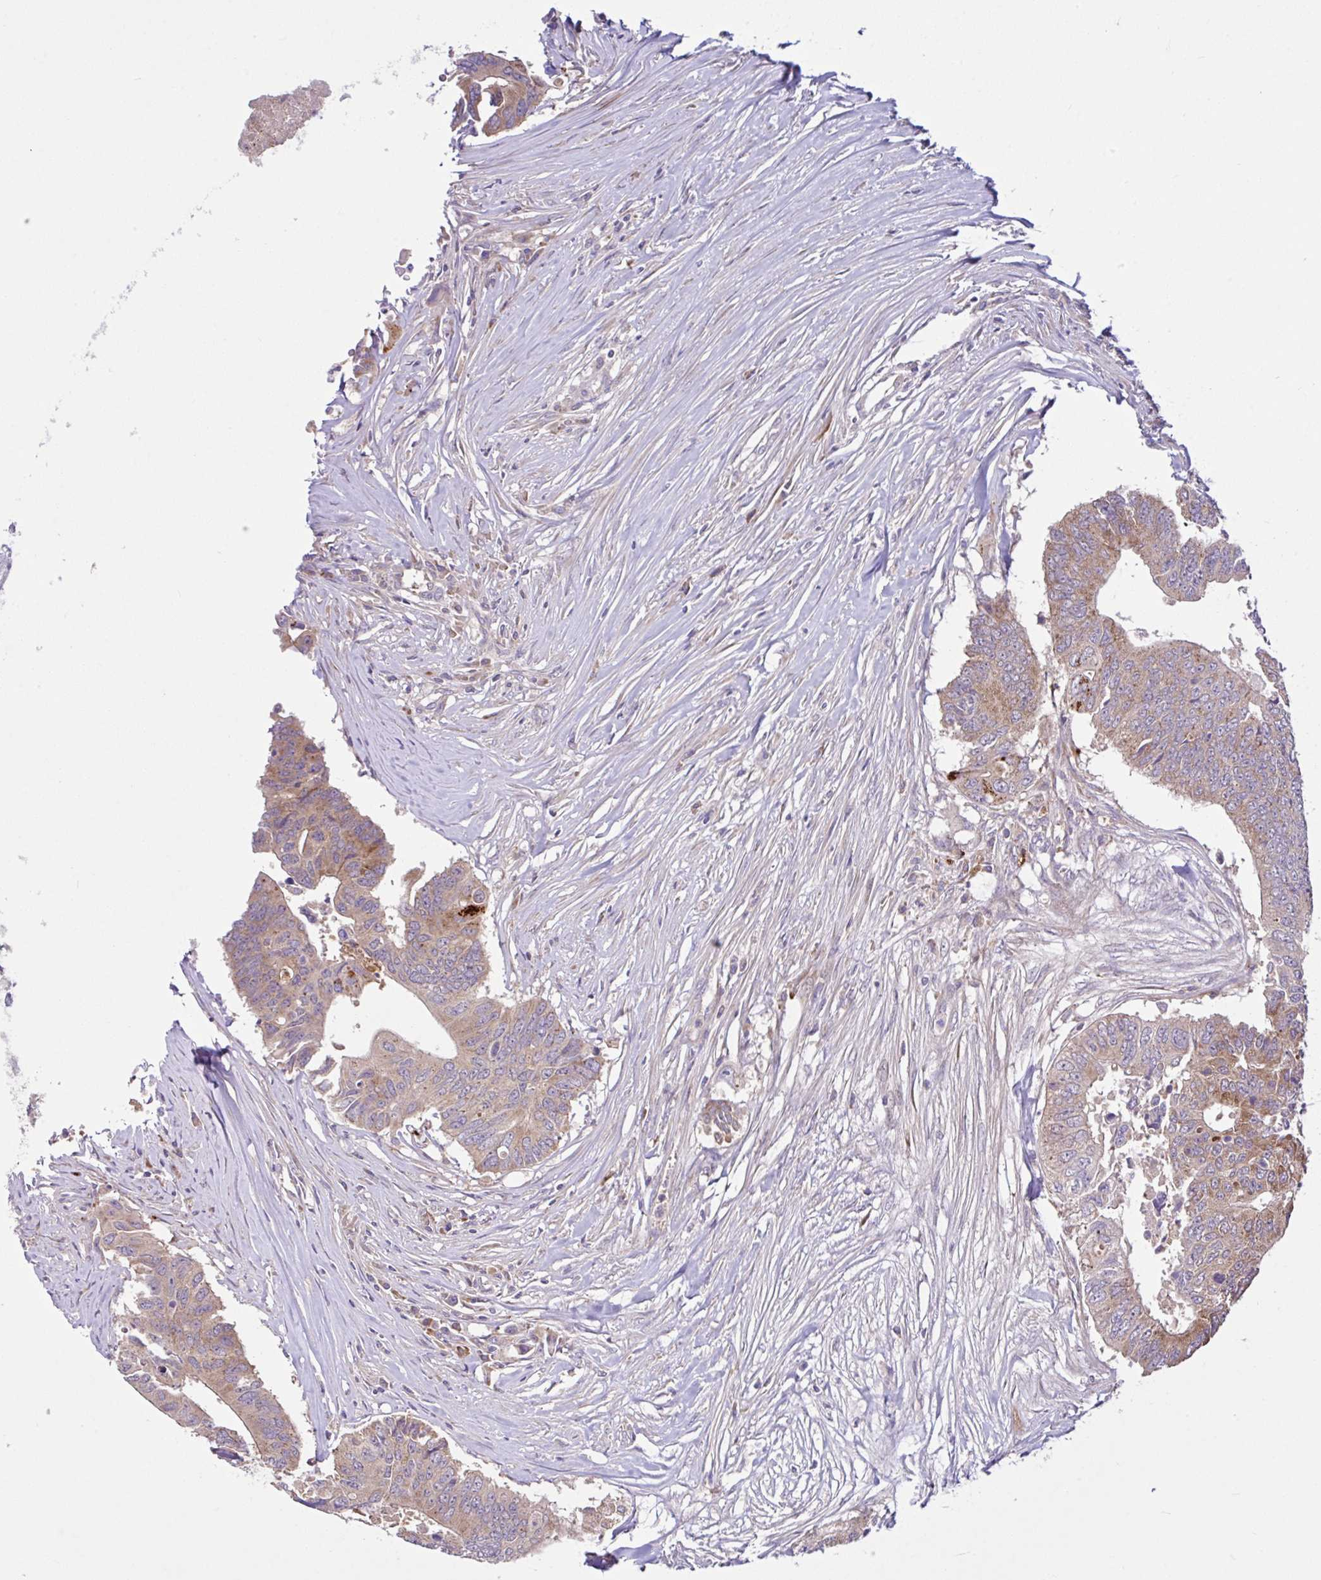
{"staining": {"intensity": "moderate", "quantity": "25%-75%", "location": "cytoplasmic/membranous"}, "tissue": "colorectal cancer", "cell_type": "Tumor cells", "image_type": "cancer", "snomed": [{"axis": "morphology", "description": "Adenocarcinoma, NOS"}, {"axis": "topography", "description": "Colon"}], "caption": "Colorectal cancer (adenocarcinoma) was stained to show a protein in brown. There is medium levels of moderate cytoplasmic/membranous positivity in about 25%-75% of tumor cells.", "gene": "NTPCR", "patient": {"sex": "male", "age": 71}}